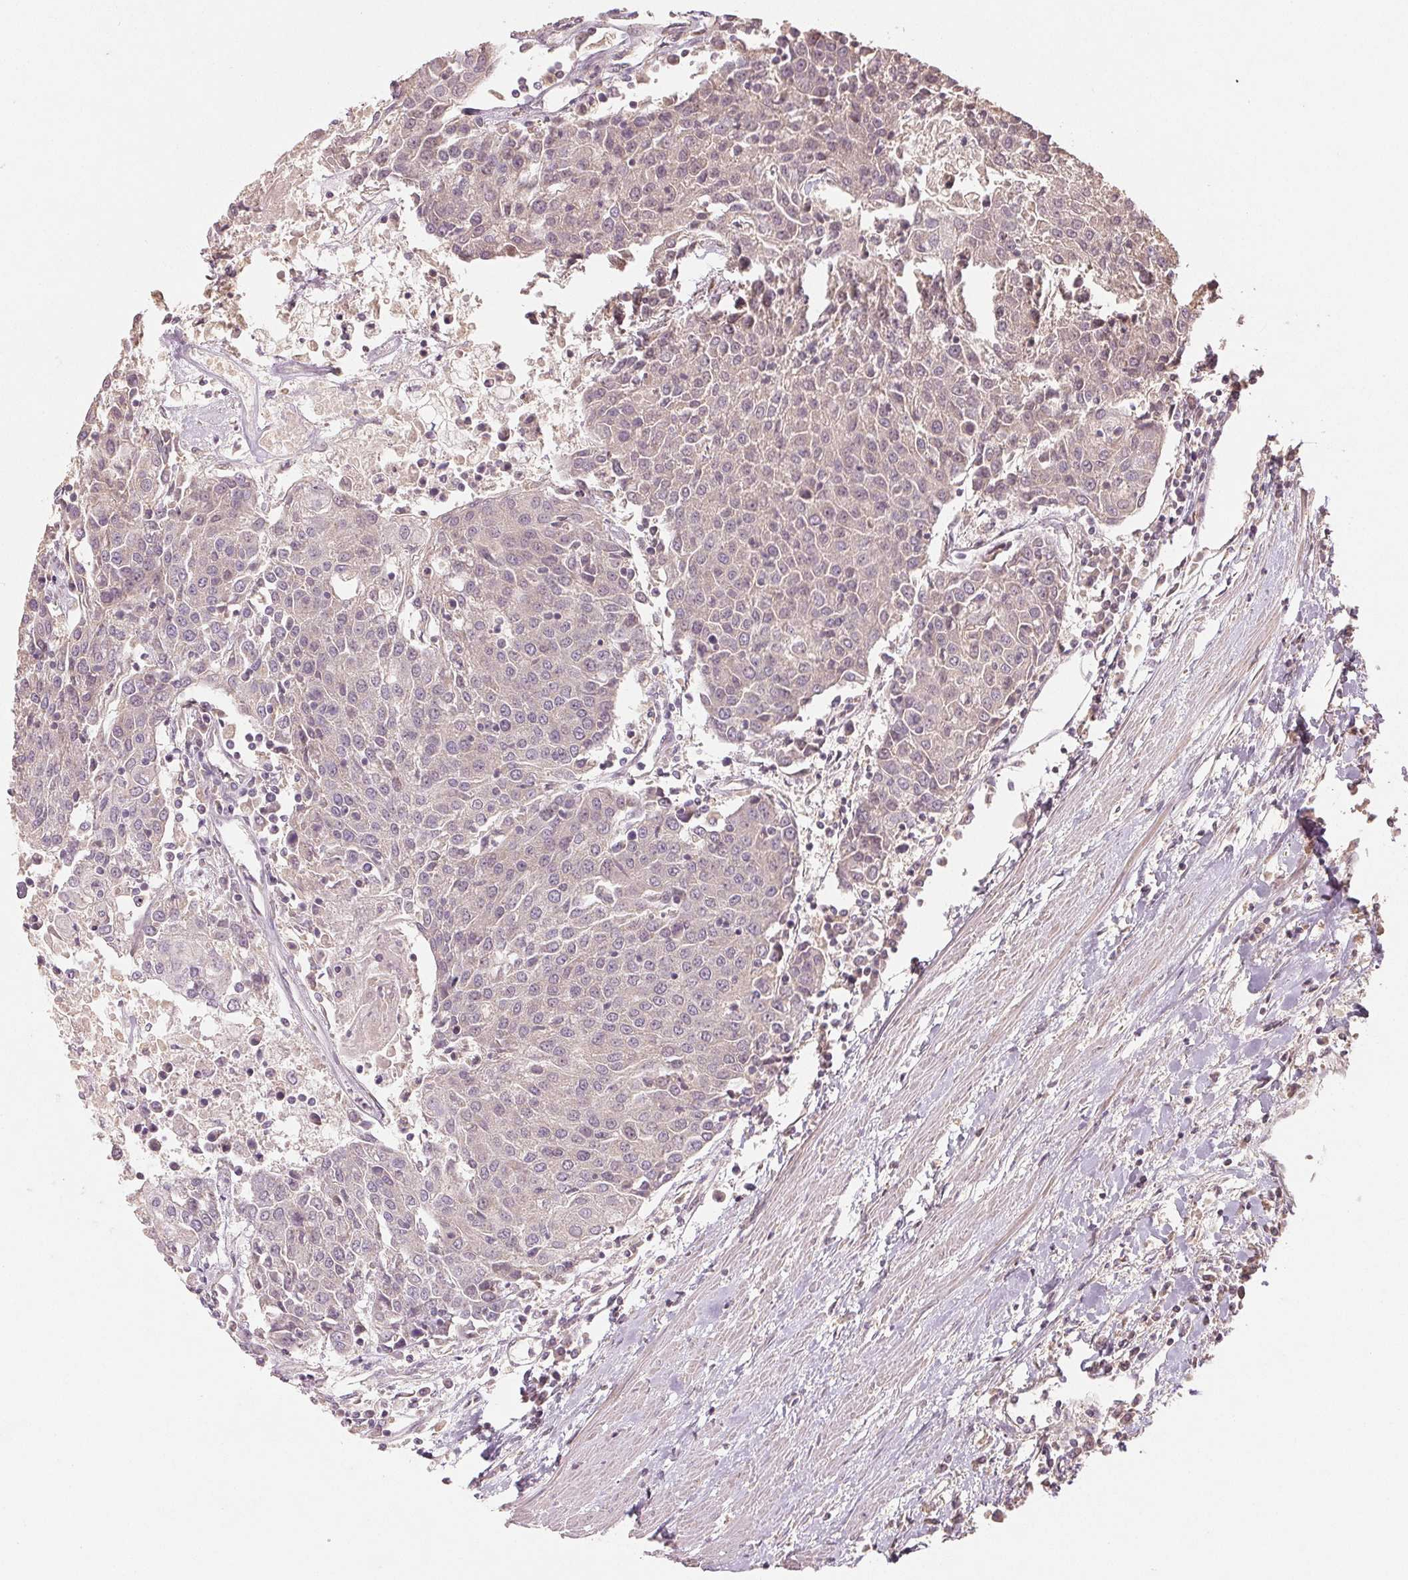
{"staining": {"intensity": "negative", "quantity": "none", "location": "none"}, "tissue": "urothelial cancer", "cell_type": "Tumor cells", "image_type": "cancer", "snomed": [{"axis": "morphology", "description": "Urothelial carcinoma, High grade"}, {"axis": "topography", "description": "Urinary bladder"}], "caption": "The image displays no significant expression in tumor cells of urothelial cancer.", "gene": "COX14", "patient": {"sex": "female", "age": 85}}